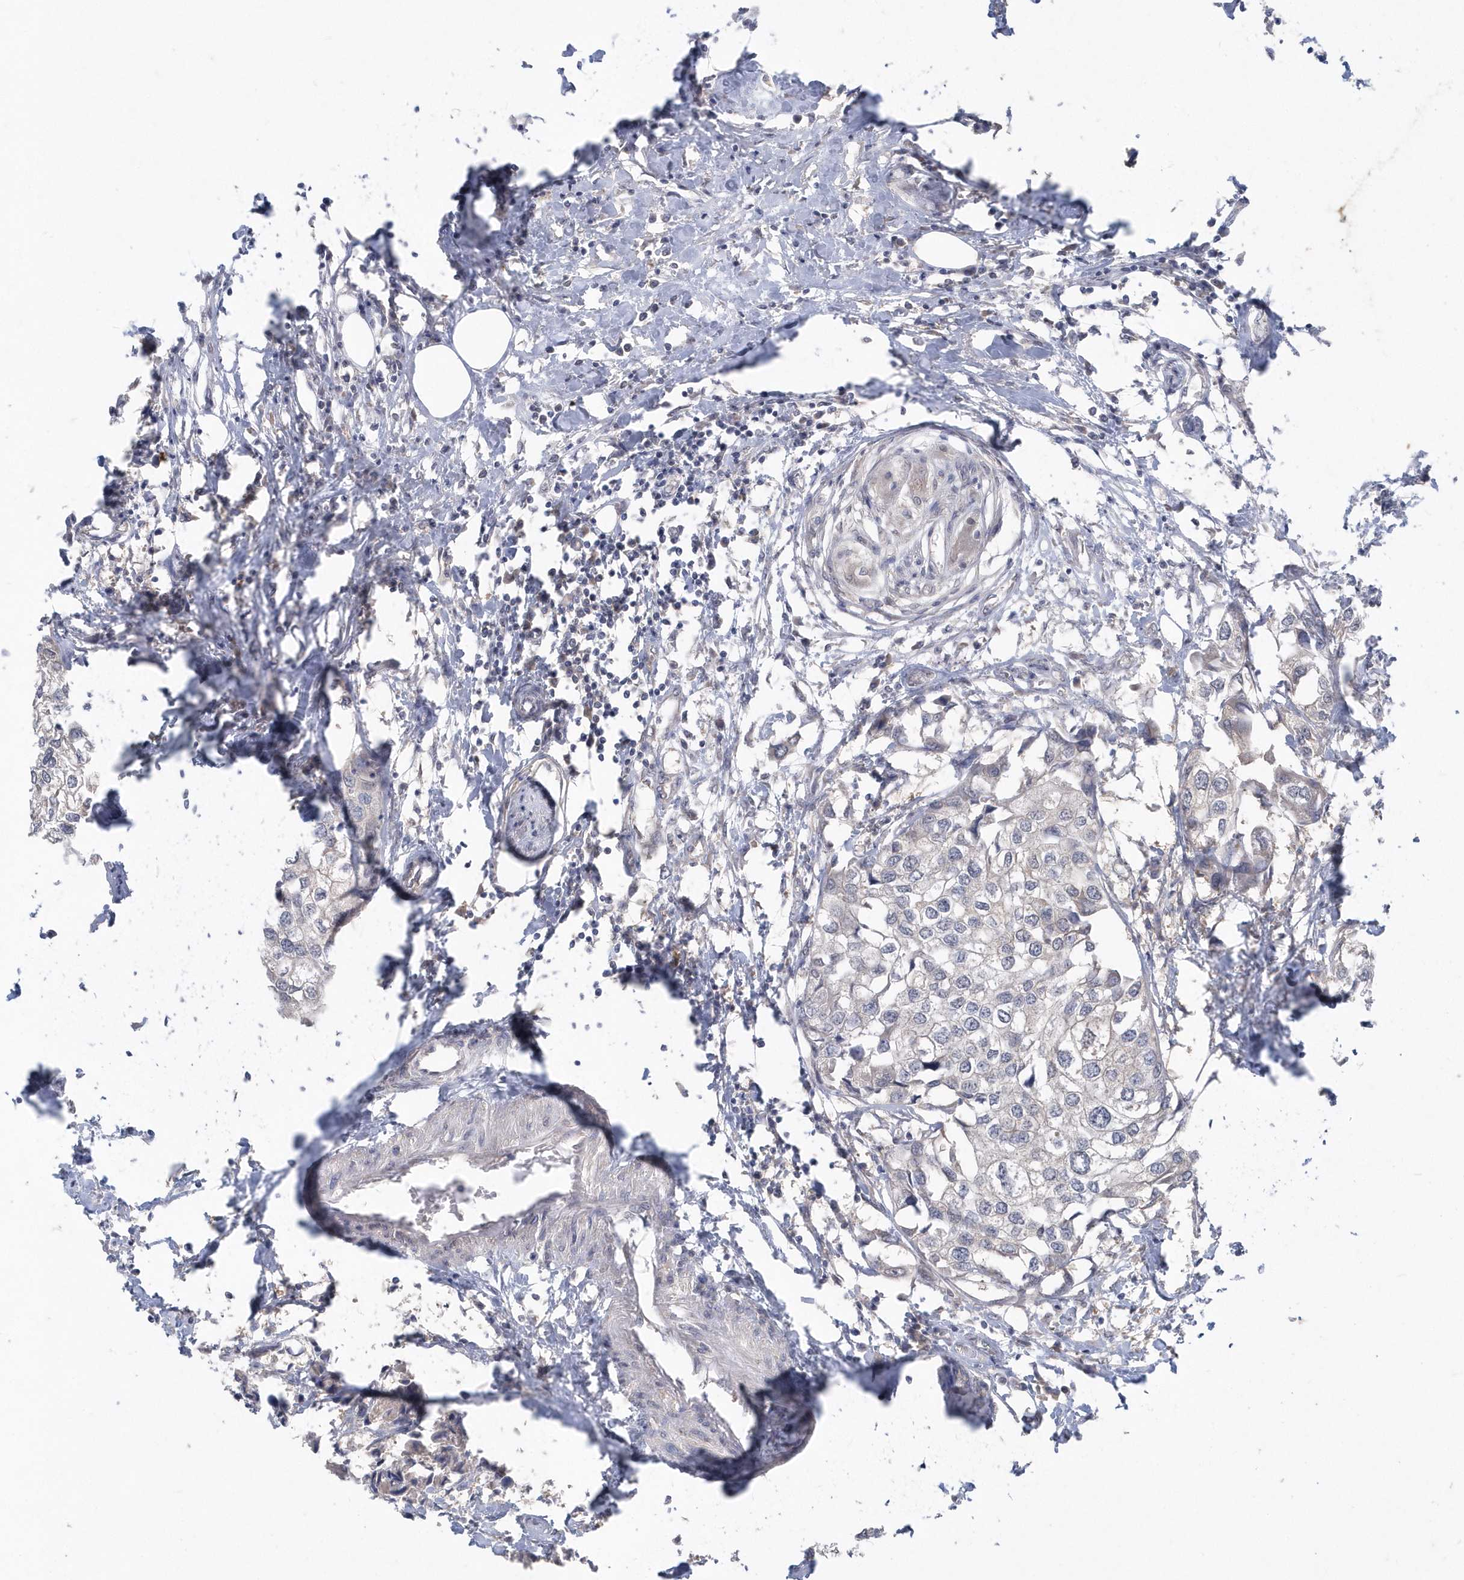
{"staining": {"intensity": "negative", "quantity": "none", "location": "none"}, "tissue": "urothelial cancer", "cell_type": "Tumor cells", "image_type": "cancer", "snomed": [{"axis": "morphology", "description": "Urothelial carcinoma, High grade"}, {"axis": "topography", "description": "Urinary bladder"}], "caption": "There is no significant expression in tumor cells of high-grade urothelial carcinoma.", "gene": "AKR7A2", "patient": {"sex": "male", "age": 64}}